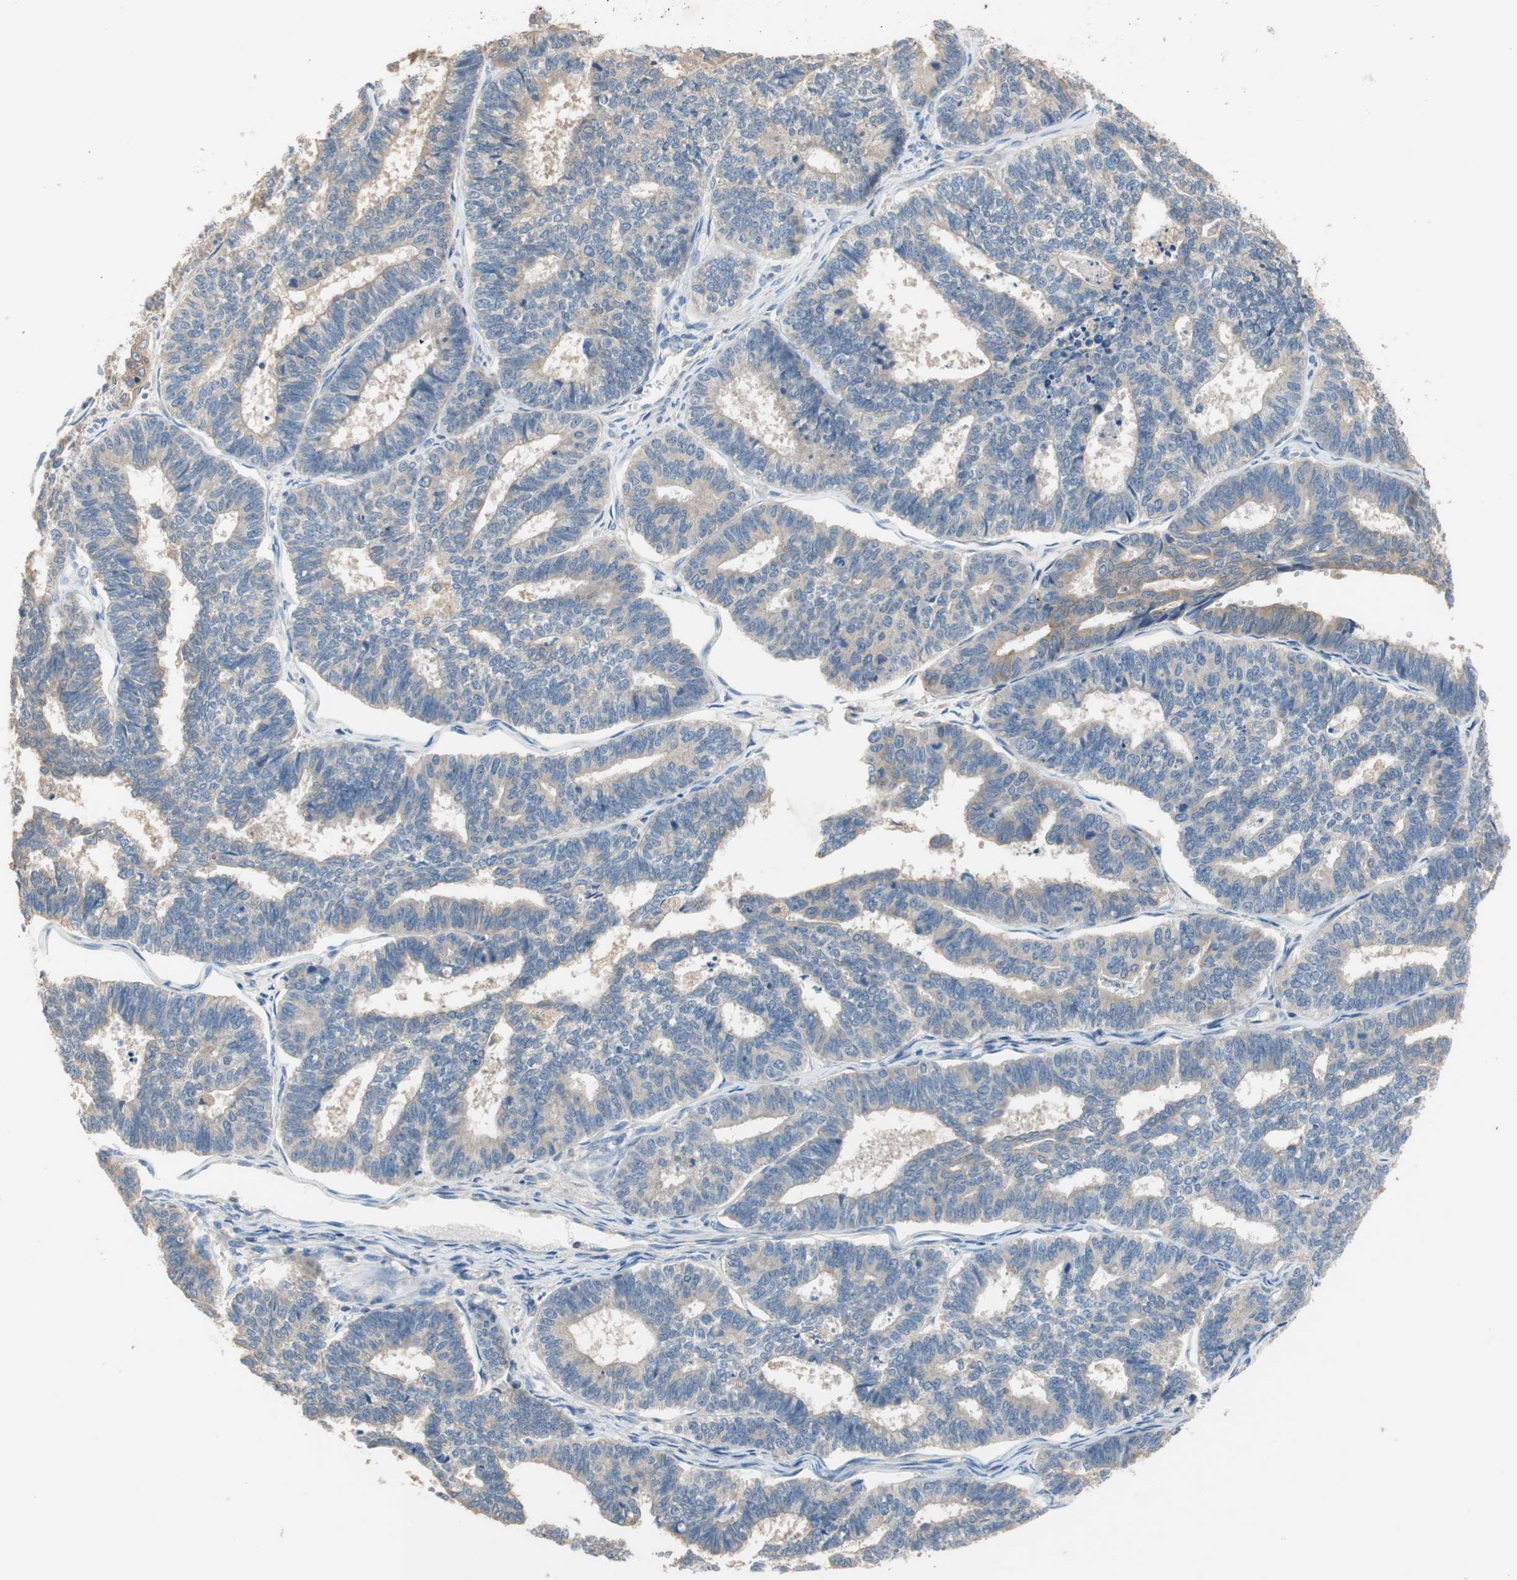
{"staining": {"intensity": "weak", "quantity": "25%-75%", "location": "cytoplasmic/membranous"}, "tissue": "endometrial cancer", "cell_type": "Tumor cells", "image_type": "cancer", "snomed": [{"axis": "morphology", "description": "Adenocarcinoma, NOS"}, {"axis": "topography", "description": "Endometrium"}], "caption": "Adenocarcinoma (endometrial) stained for a protein demonstrates weak cytoplasmic/membranous positivity in tumor cells.", "gene": "ADAP1", "patient": {"sex": "female", "age": 70}}